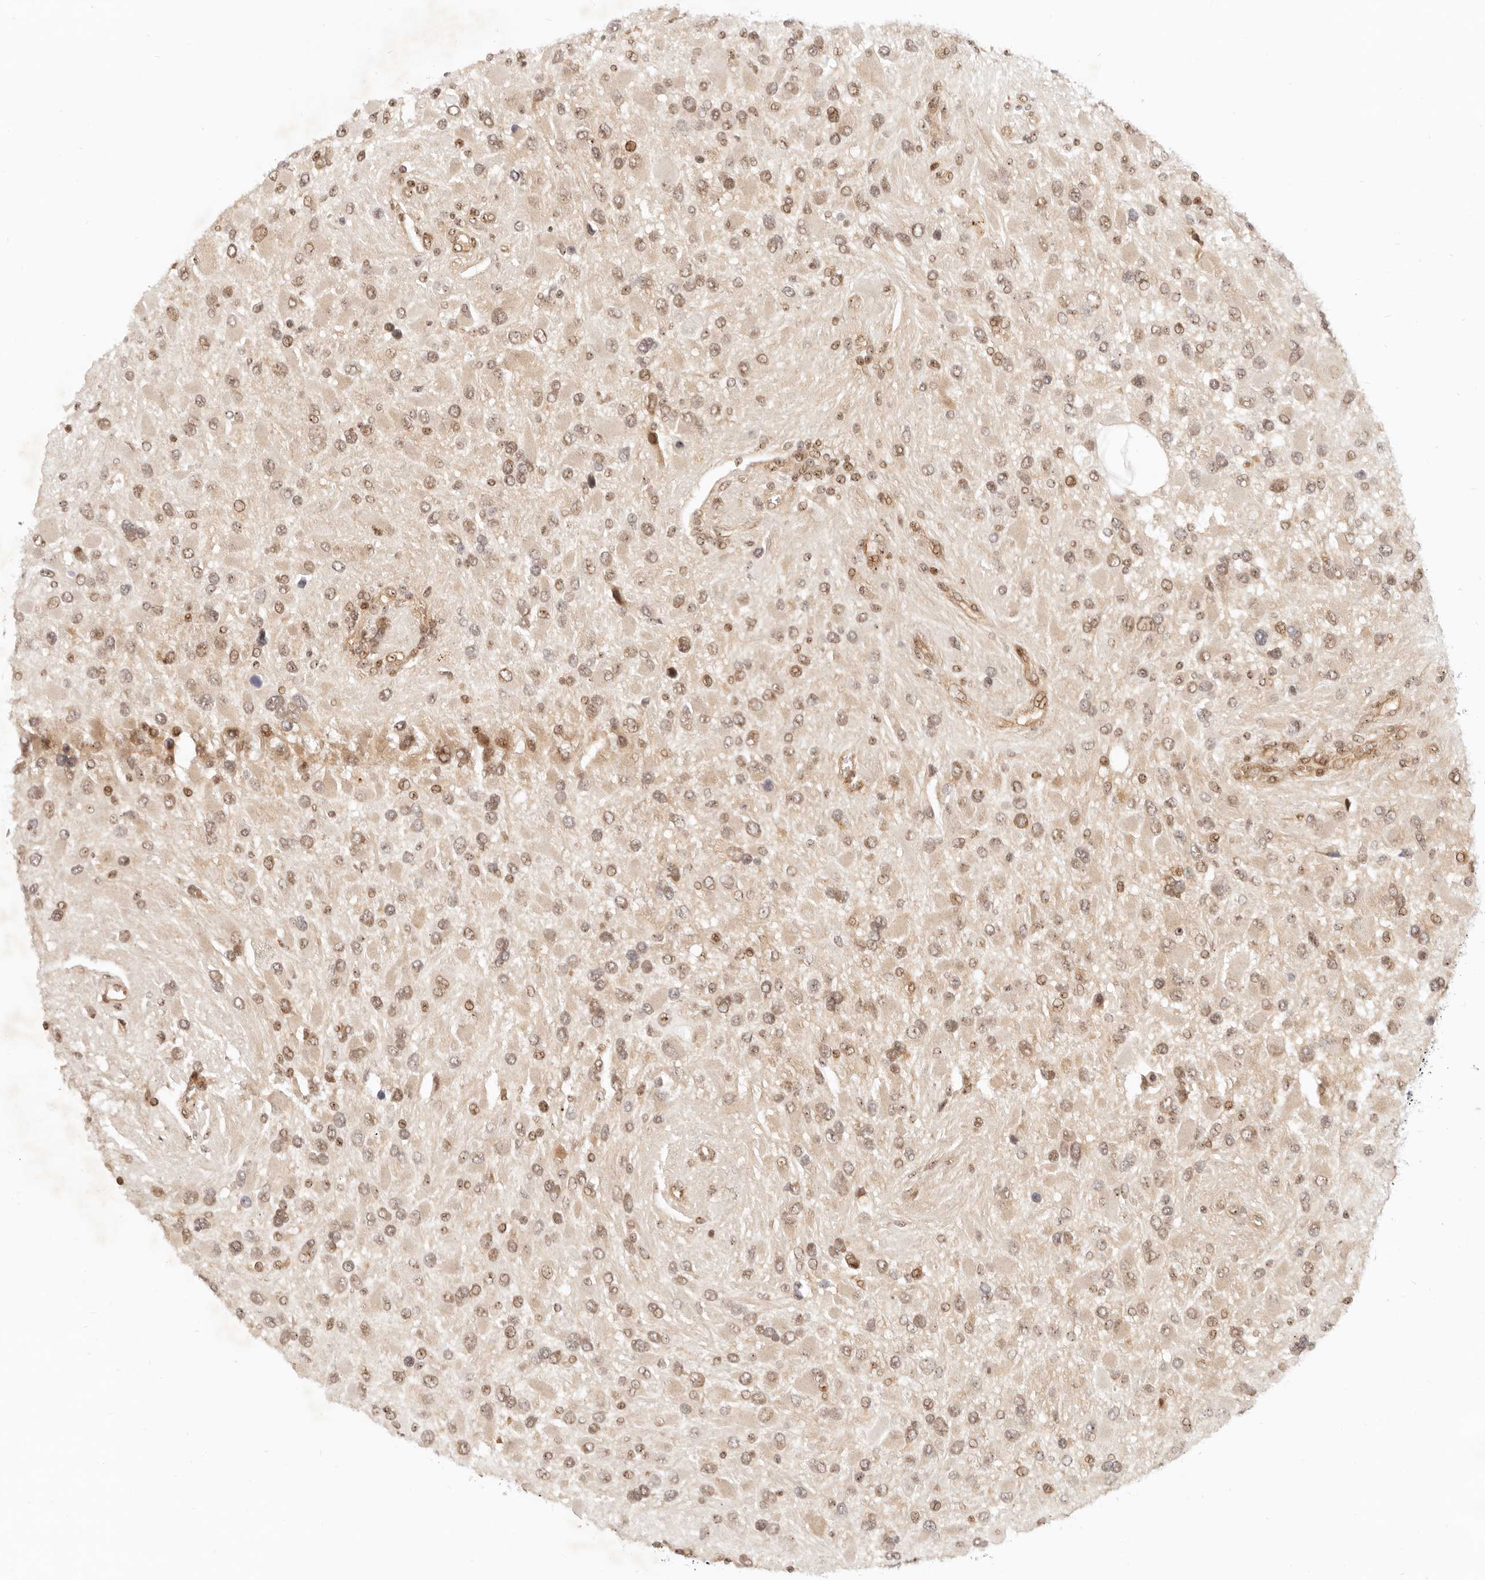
{"staining": {"intensity": "moderate", "quantity": ">75%", "location": "nuclear"}, "tissue": "glioma", "cell_type": "Tumor cells", "image_type": "cancer", "snomed": [{"axis": "morphology", "description": "Glioma, malignant, High grade"}, {"axis": "topography", "description": "Brain"}], "caption": "IHC of human glioma exhibits medium levels of moderate nuclear positivity in approximately >75% of tumor cells. Immunohistochemistry (ihc) stains the protein of interest in brown and the nuclei are stained blue.", "gene": "BAP1", "patient": {"sex": "male", "age": 53}}